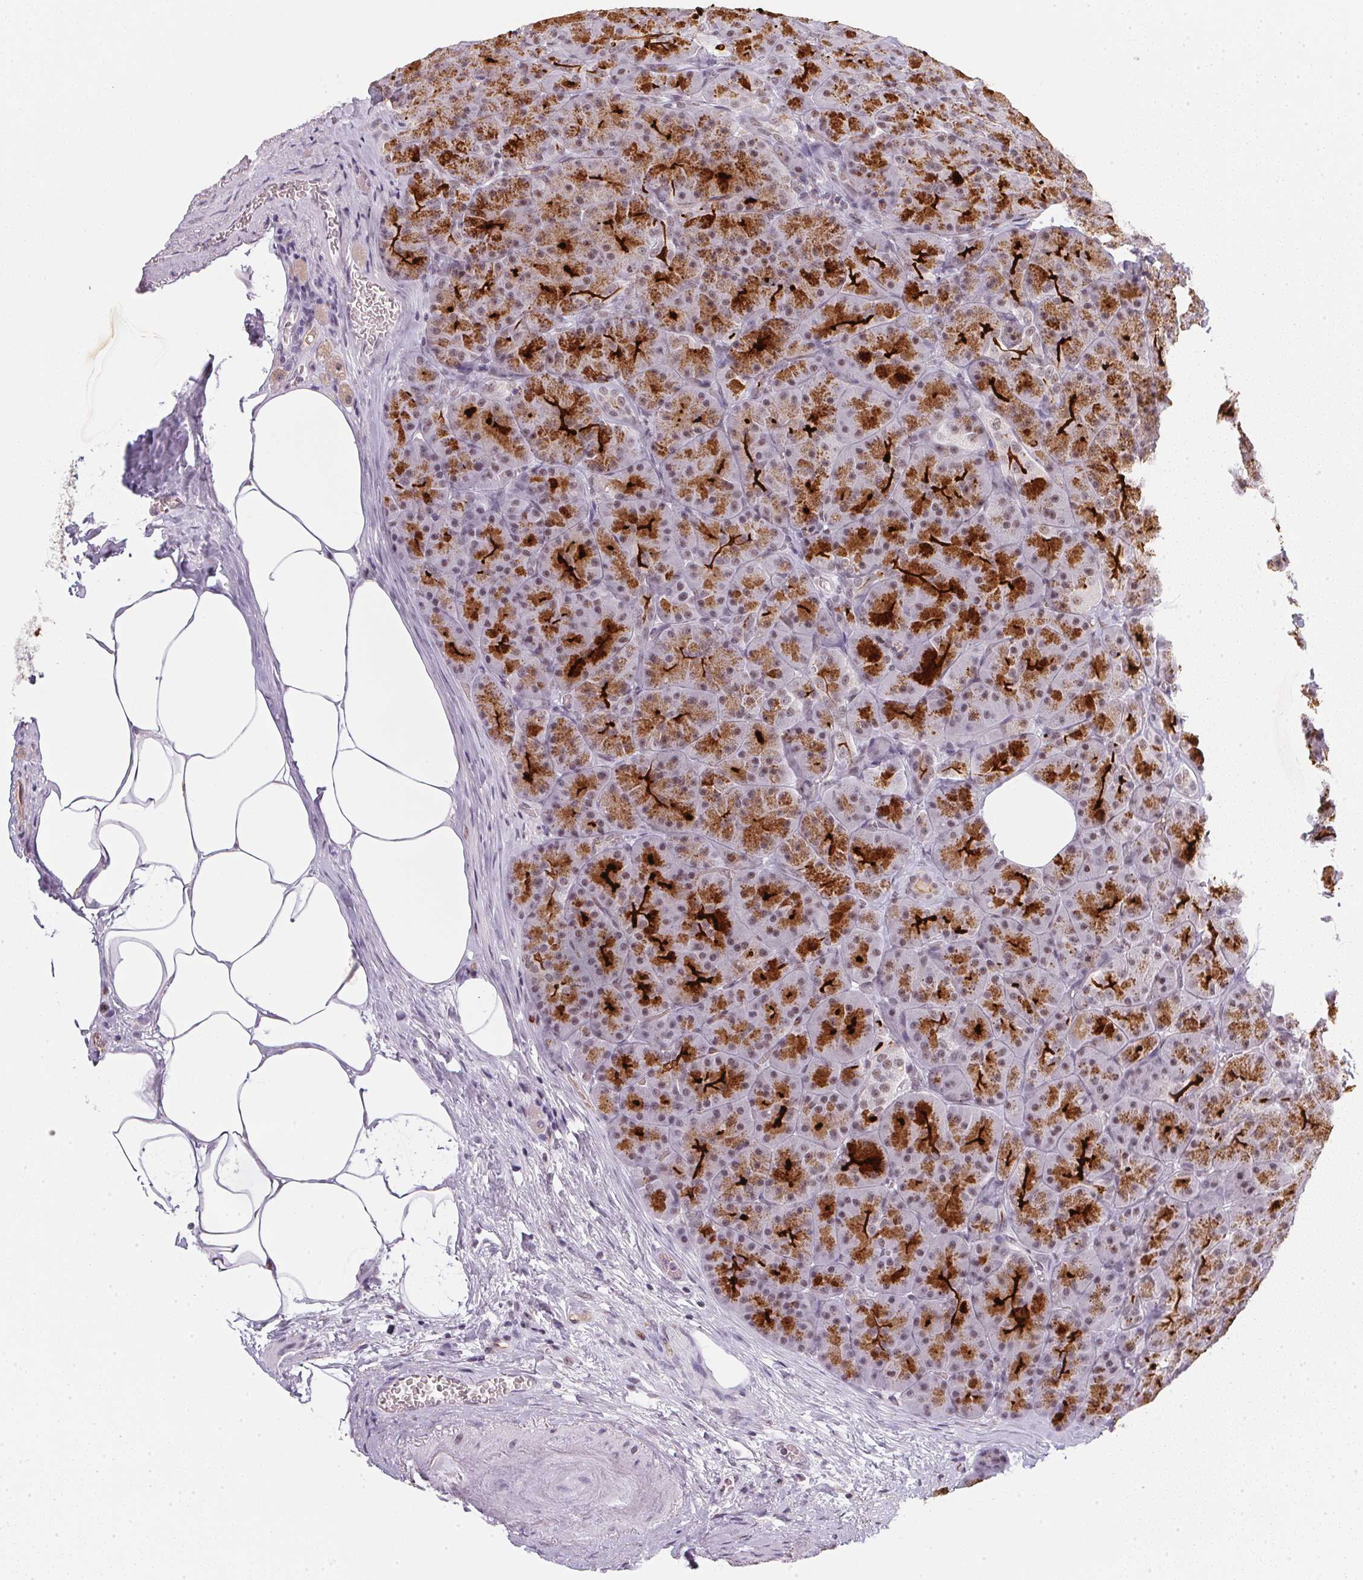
{"staining": {"intensity": "strong", "quantity": "25%-75%", "location": "cytoplasmic/membranous,nuclear"}, "tissue": "pancreas", "cell_type": "Exocrine glandular cells", "image_type": "normal", "snomed": [{"axis": "morphology", "description": "Normal tissue, NOS"}, {"axis": "topography", "description": "Pancreas"}], "caption": "DAB immunohistochemical staining of normal human pancreas exhibits strong cytoplasmic/membranous,nuclear protein staining in approximately 25%-75% of exocrine glandular cells.", "gene": "SRSF7", "patient": {"sex": "male", "age": 57}}